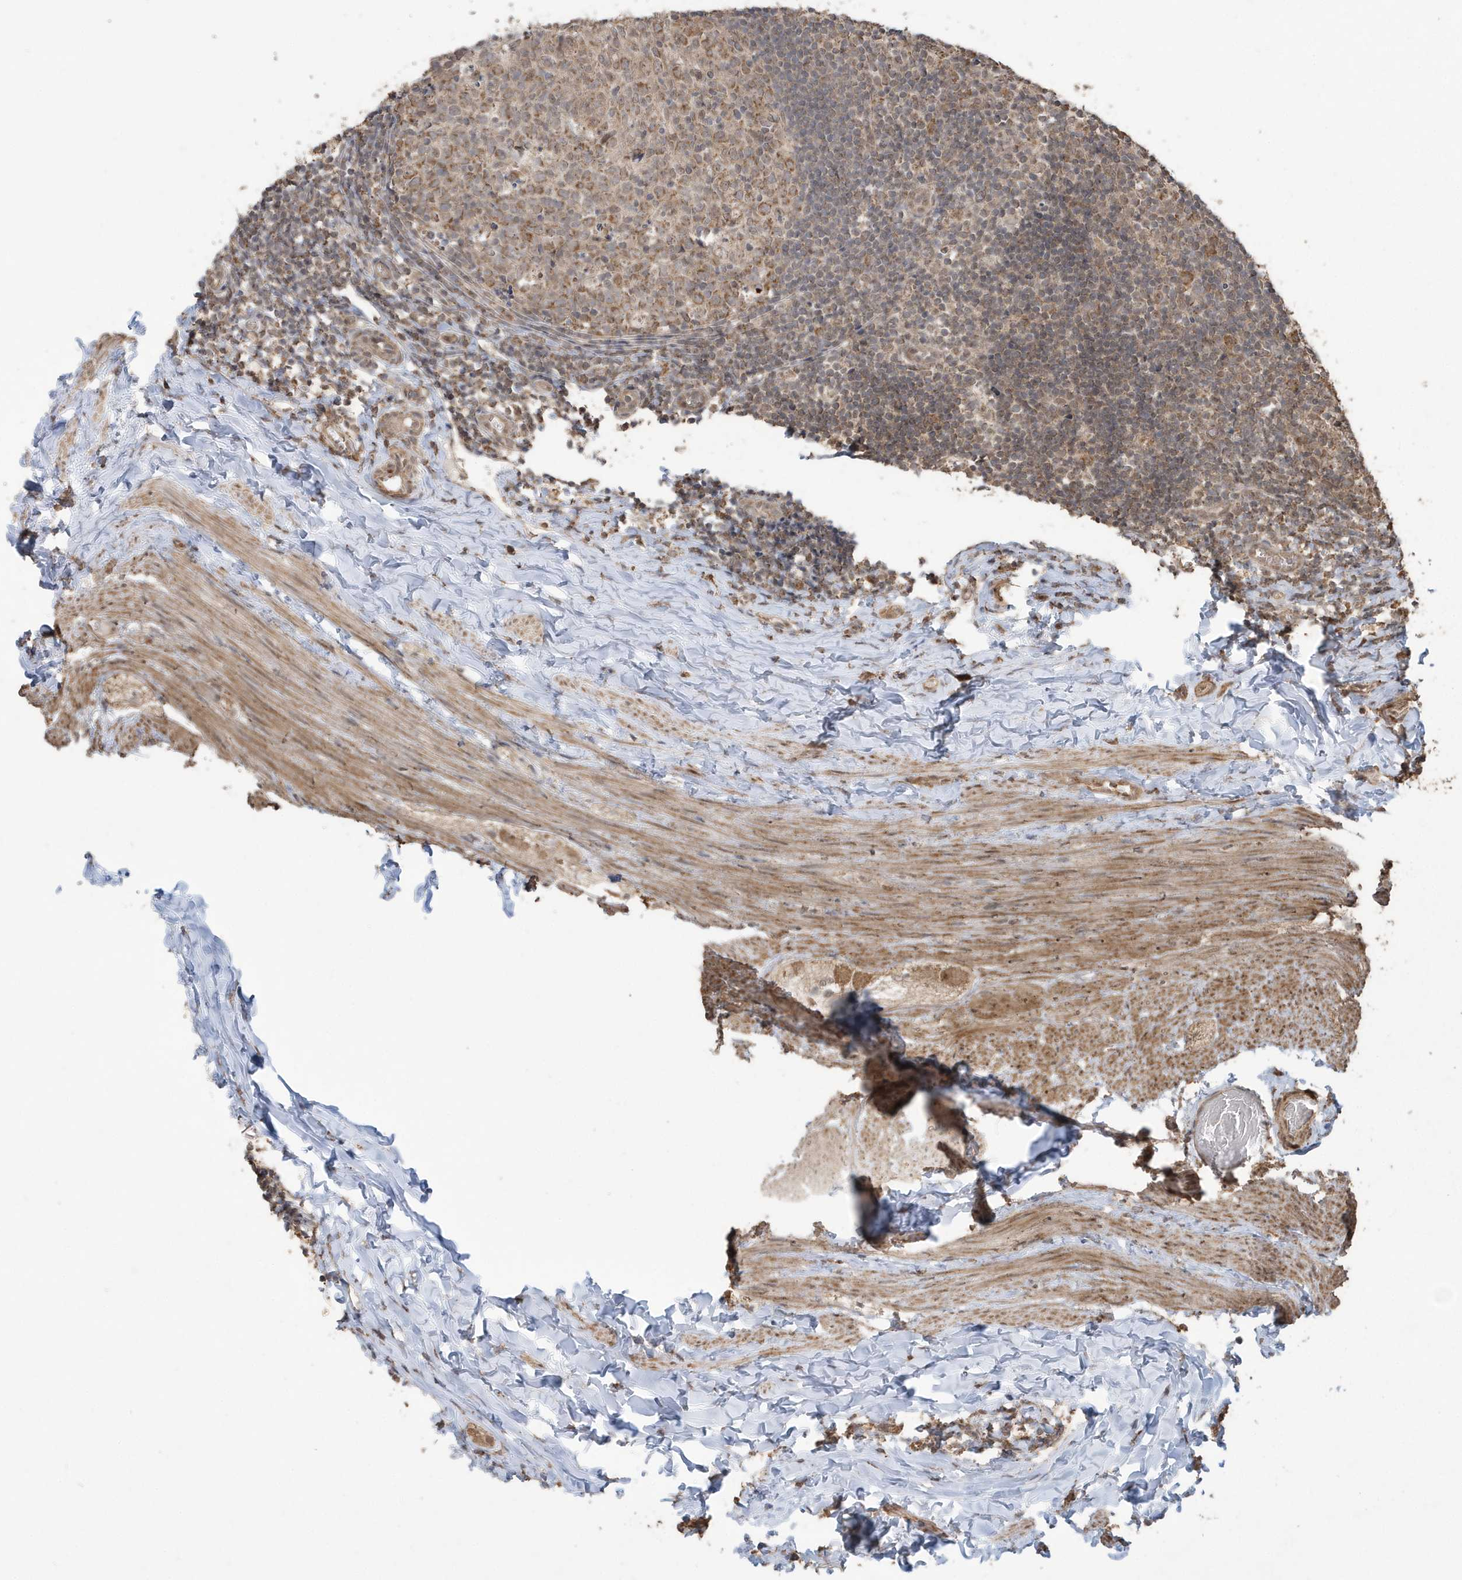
{"staining": {"intensity": "moderate", "quantity": ">75%", "location": "cytoplasmic/membranous"}, "tissue": "appendix", "cell_type": "Glandular cells", "image_type": "normal", "snomed": [{"axis": "morphology", "description": "Normal tissue, NOS"}, {"axis": "topography", "description": "Appendix"}], "caption": "Brown immunohistochemical staining in benign human appendix demonstrates moderate cytoplasmic/membranous expression in about >75% of glandular cells.", "gene": "PAXBP1", "patient": {"sex": "male", "age": 8}}